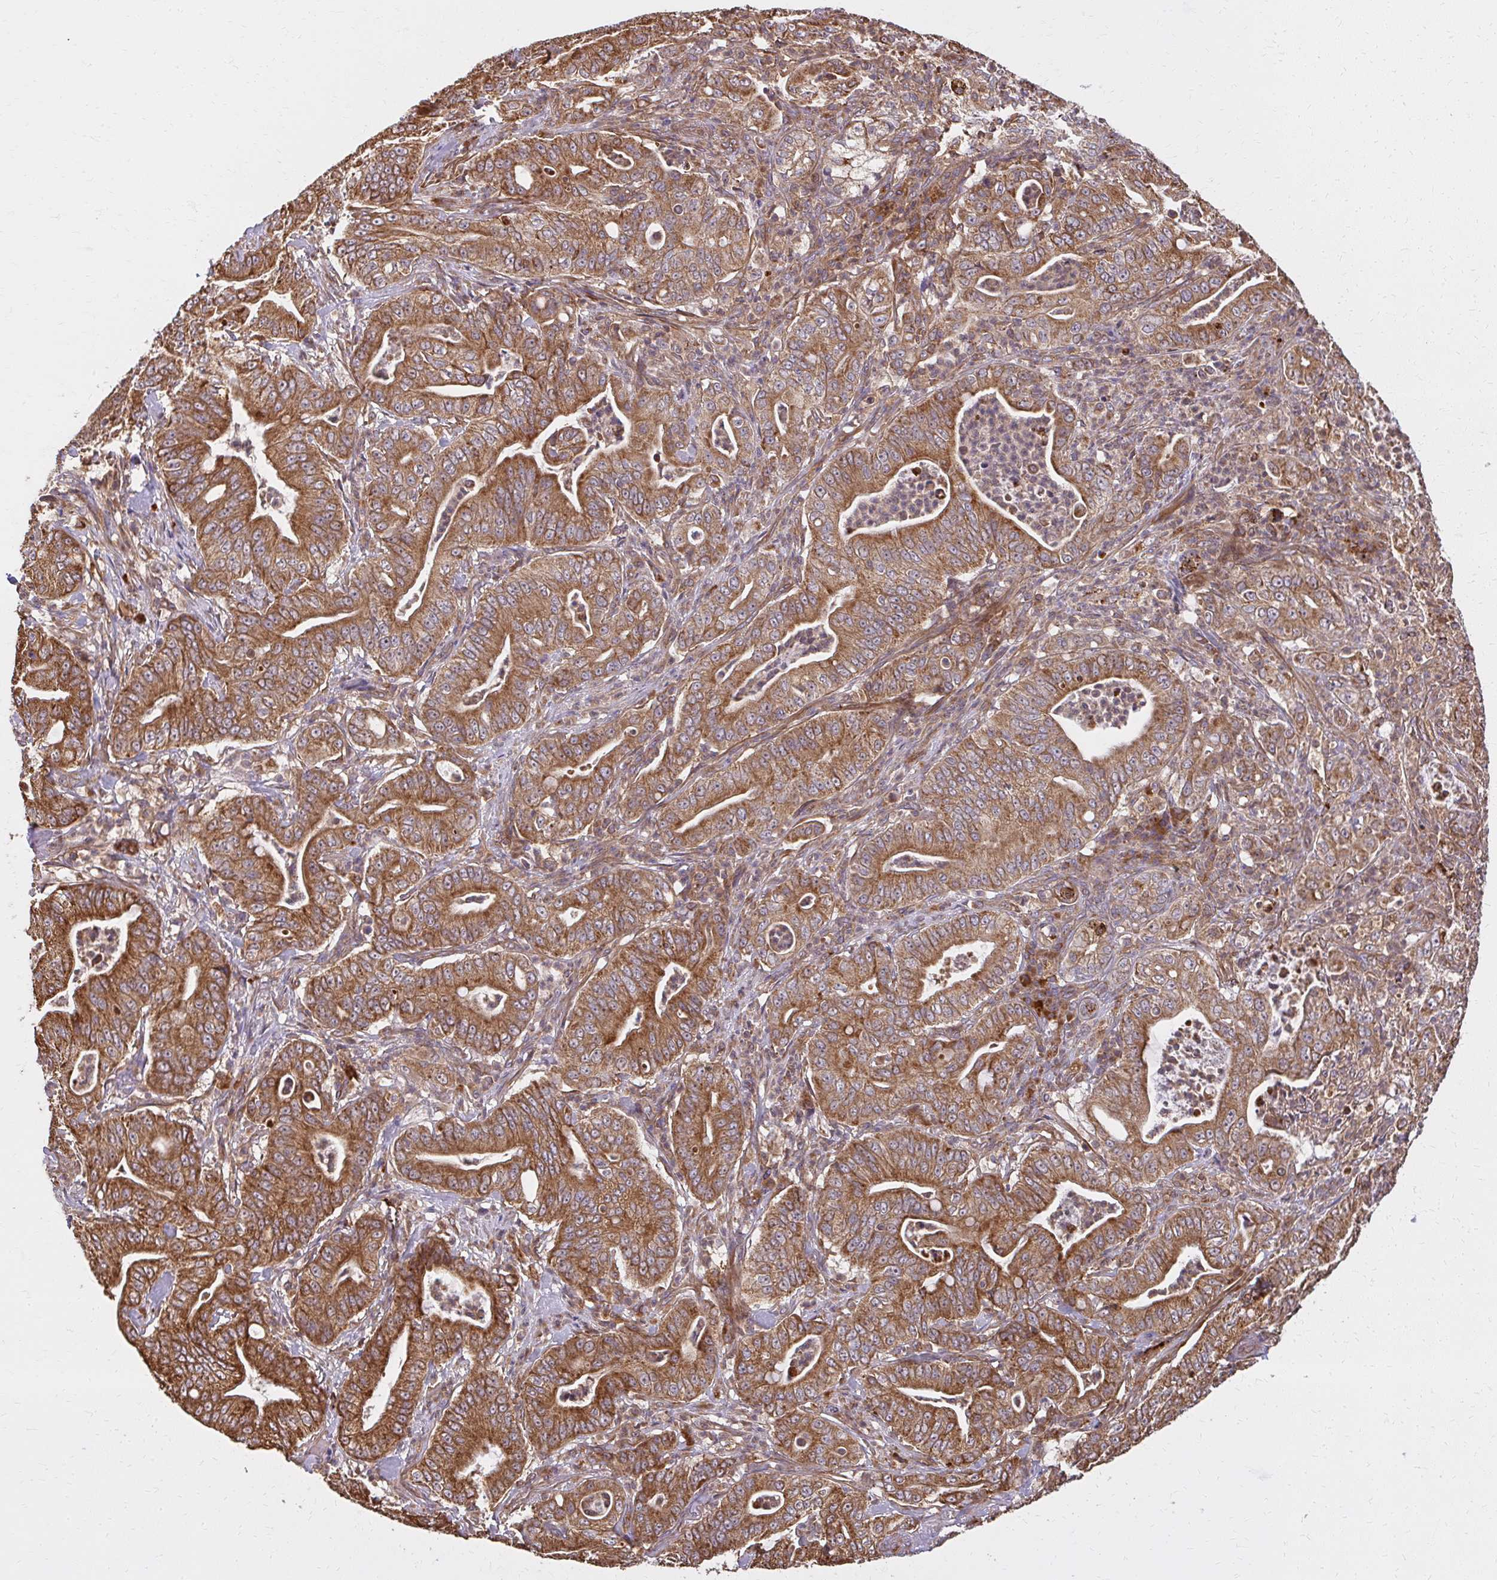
{"staining": {"intensity": "strong", "quantity": ">75%", "location": "cytoplasmic/membranous"}, "tissue": "pancreatic cancer", "cell_type": "Tumor cells", "image_type": "cancer", "snomed": [{"axis": "morphology", "description": "Adenocarcinoma, NOS"}, {"axis": "topography", "description": "Pancreas"}], "caption": "High-magnification brightfield microscopy of pancreatic cancer (adenocarcinoma) stained with DAB (brown) and counterstained with hematoxylin (blue). tumor cells exhibit strong cytoplasmic/membranous staining is identified in approximately>75% of cells.", "gene": "GNS", "patient": {"sex": "male", "age": 71}}